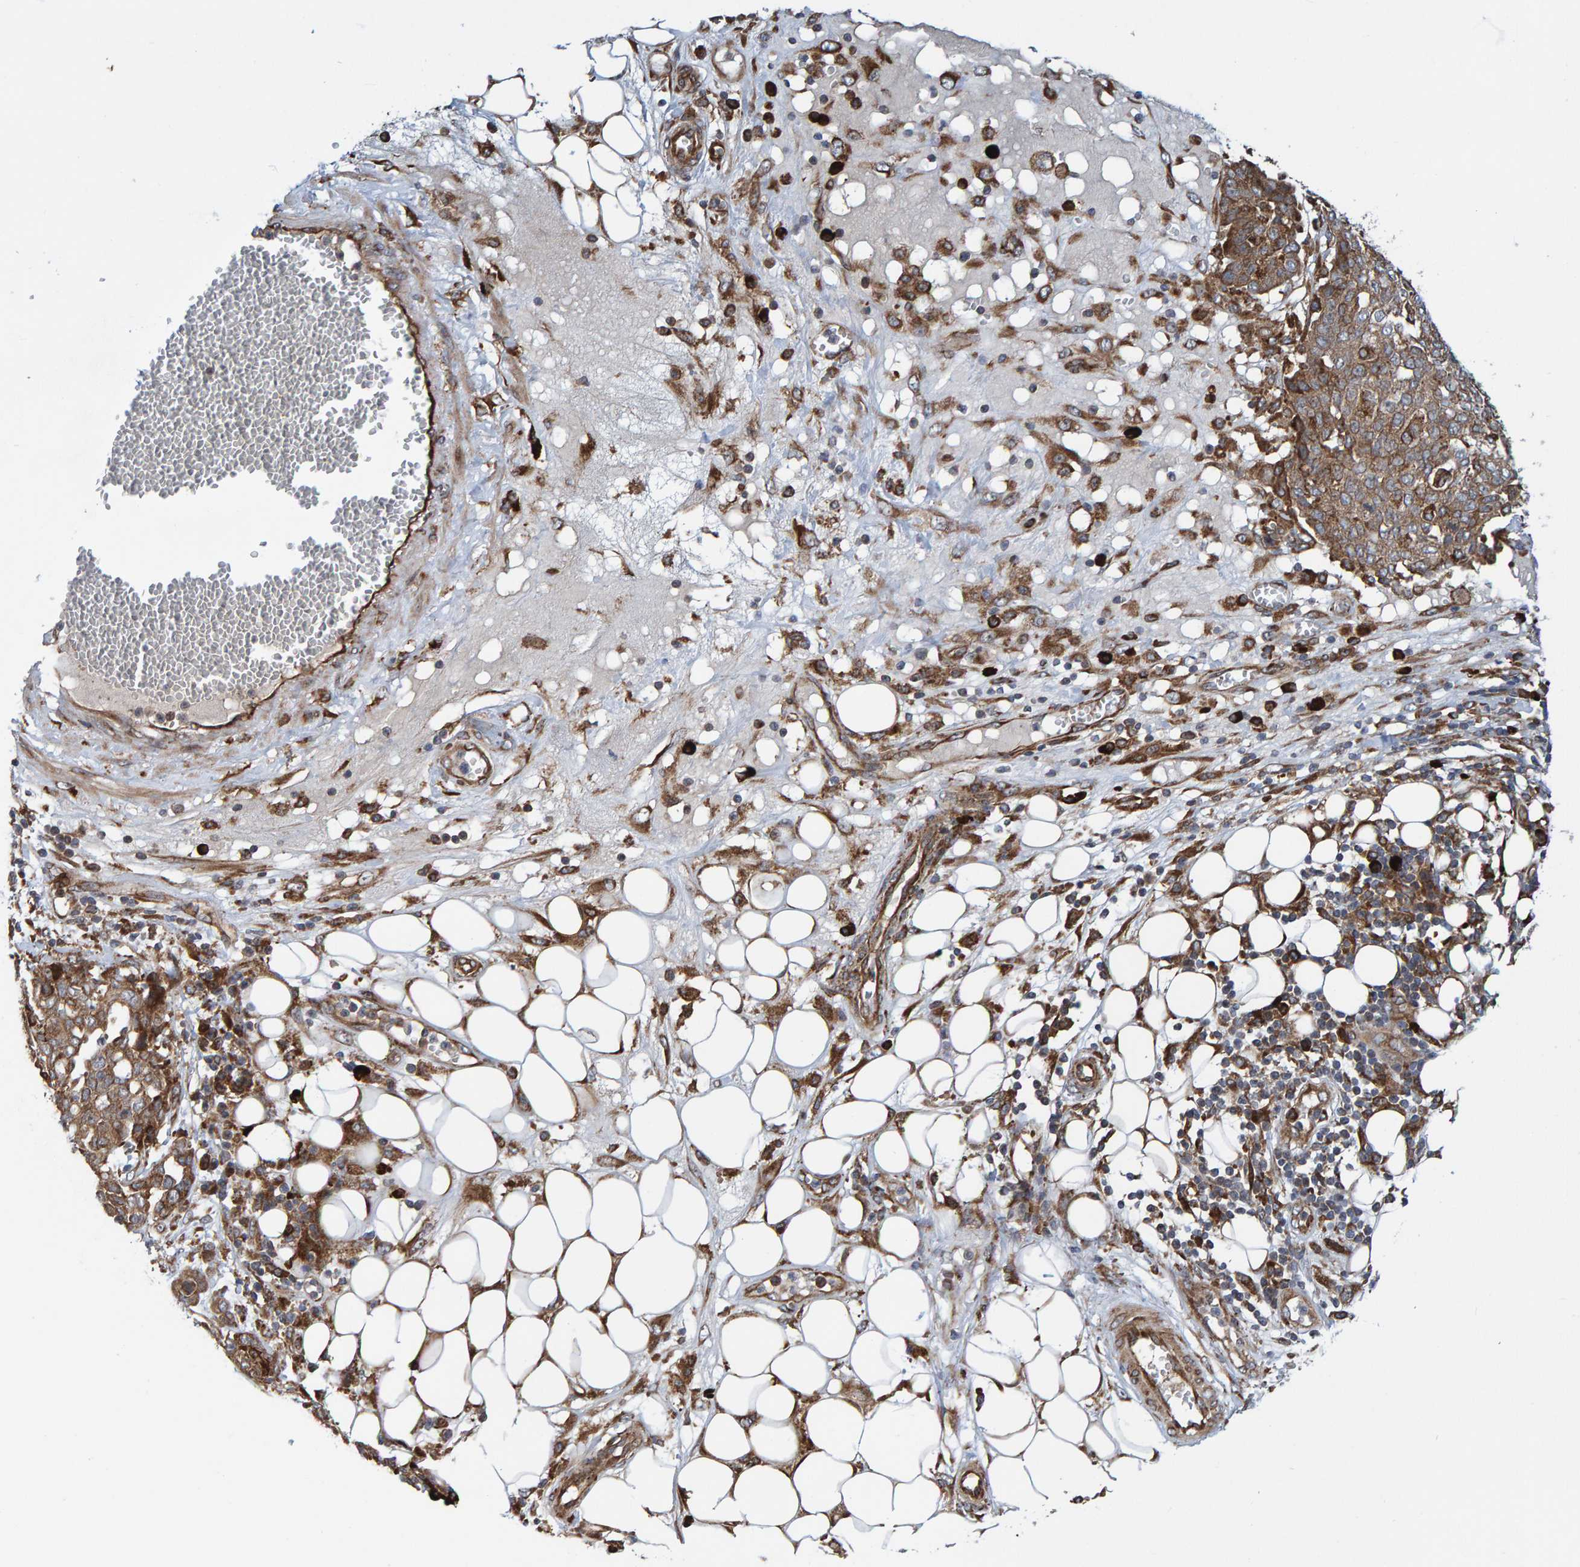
{"staining": {"intensity": "moderate", "quantity": ">75%", "location": "cytoplasmic/membranous"}, "tissue": "ovarian cancer", "cell_type": "Tumor cells", "image_type": "cancer", "snomed": [{"axis": "morphology", "description": "Cystadenocarcinoma, serous, NOS"}, {"axis": "topography", "description": "Soft tissue"}, {"axis": "topography", "description": "Ovary"}], "caption": "The image shows immunohistochemical staining of ovarian serous cystadenocarcinoma. There is moderate cytoplasmic/membranous positivity is seen in about >75% of tumor cells. The staining was performed using DAB (3,3'-diaminobenzidine), with brown indicating positive protein expression. Nuclei are stained blue with hematoxylin.", "gene": "KIAA0753", "patient": {"sex": "female", "age": 57}}